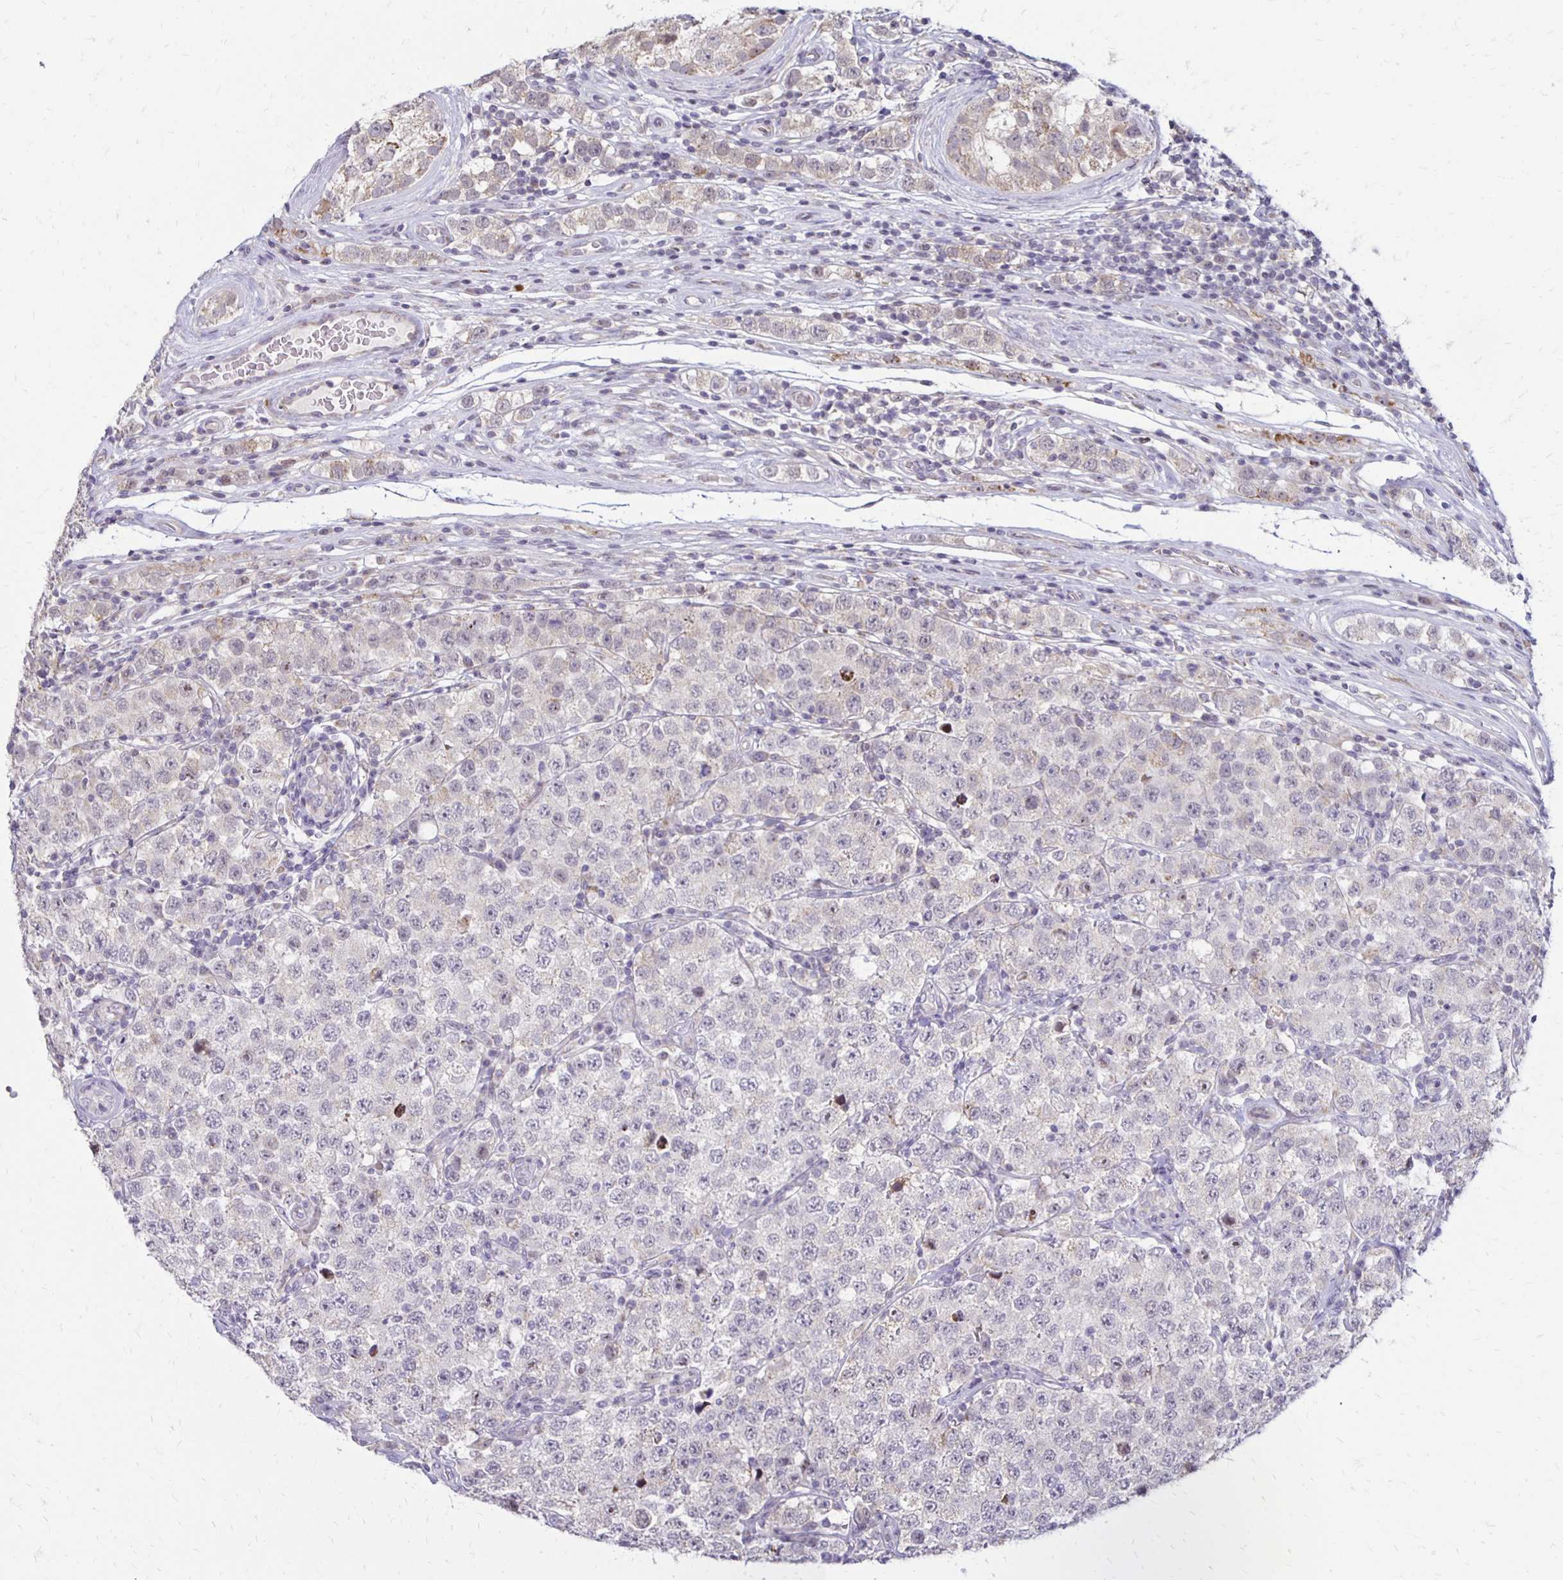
{"staining": {"intensity": "negative", "quantity": "none", "location": "none"}, "tissue": "testis cancer", "cell_type": "Tumor cells", "image_type": "cancer", "snomed": [{"axis": "morphology", "description": "Seminoma, NOS"}, {"axis": "topography", "description": "Testis"}], "caption": "The photomicrograph demonstrates no staining of tumor cells in testis cancer. (DAB (3,3'-diaminobenzidine) immunohistochemistry with hematoxylin counter stain).", "gene": "DAGLA", "patient": {"sex": "male", "age": 34}}